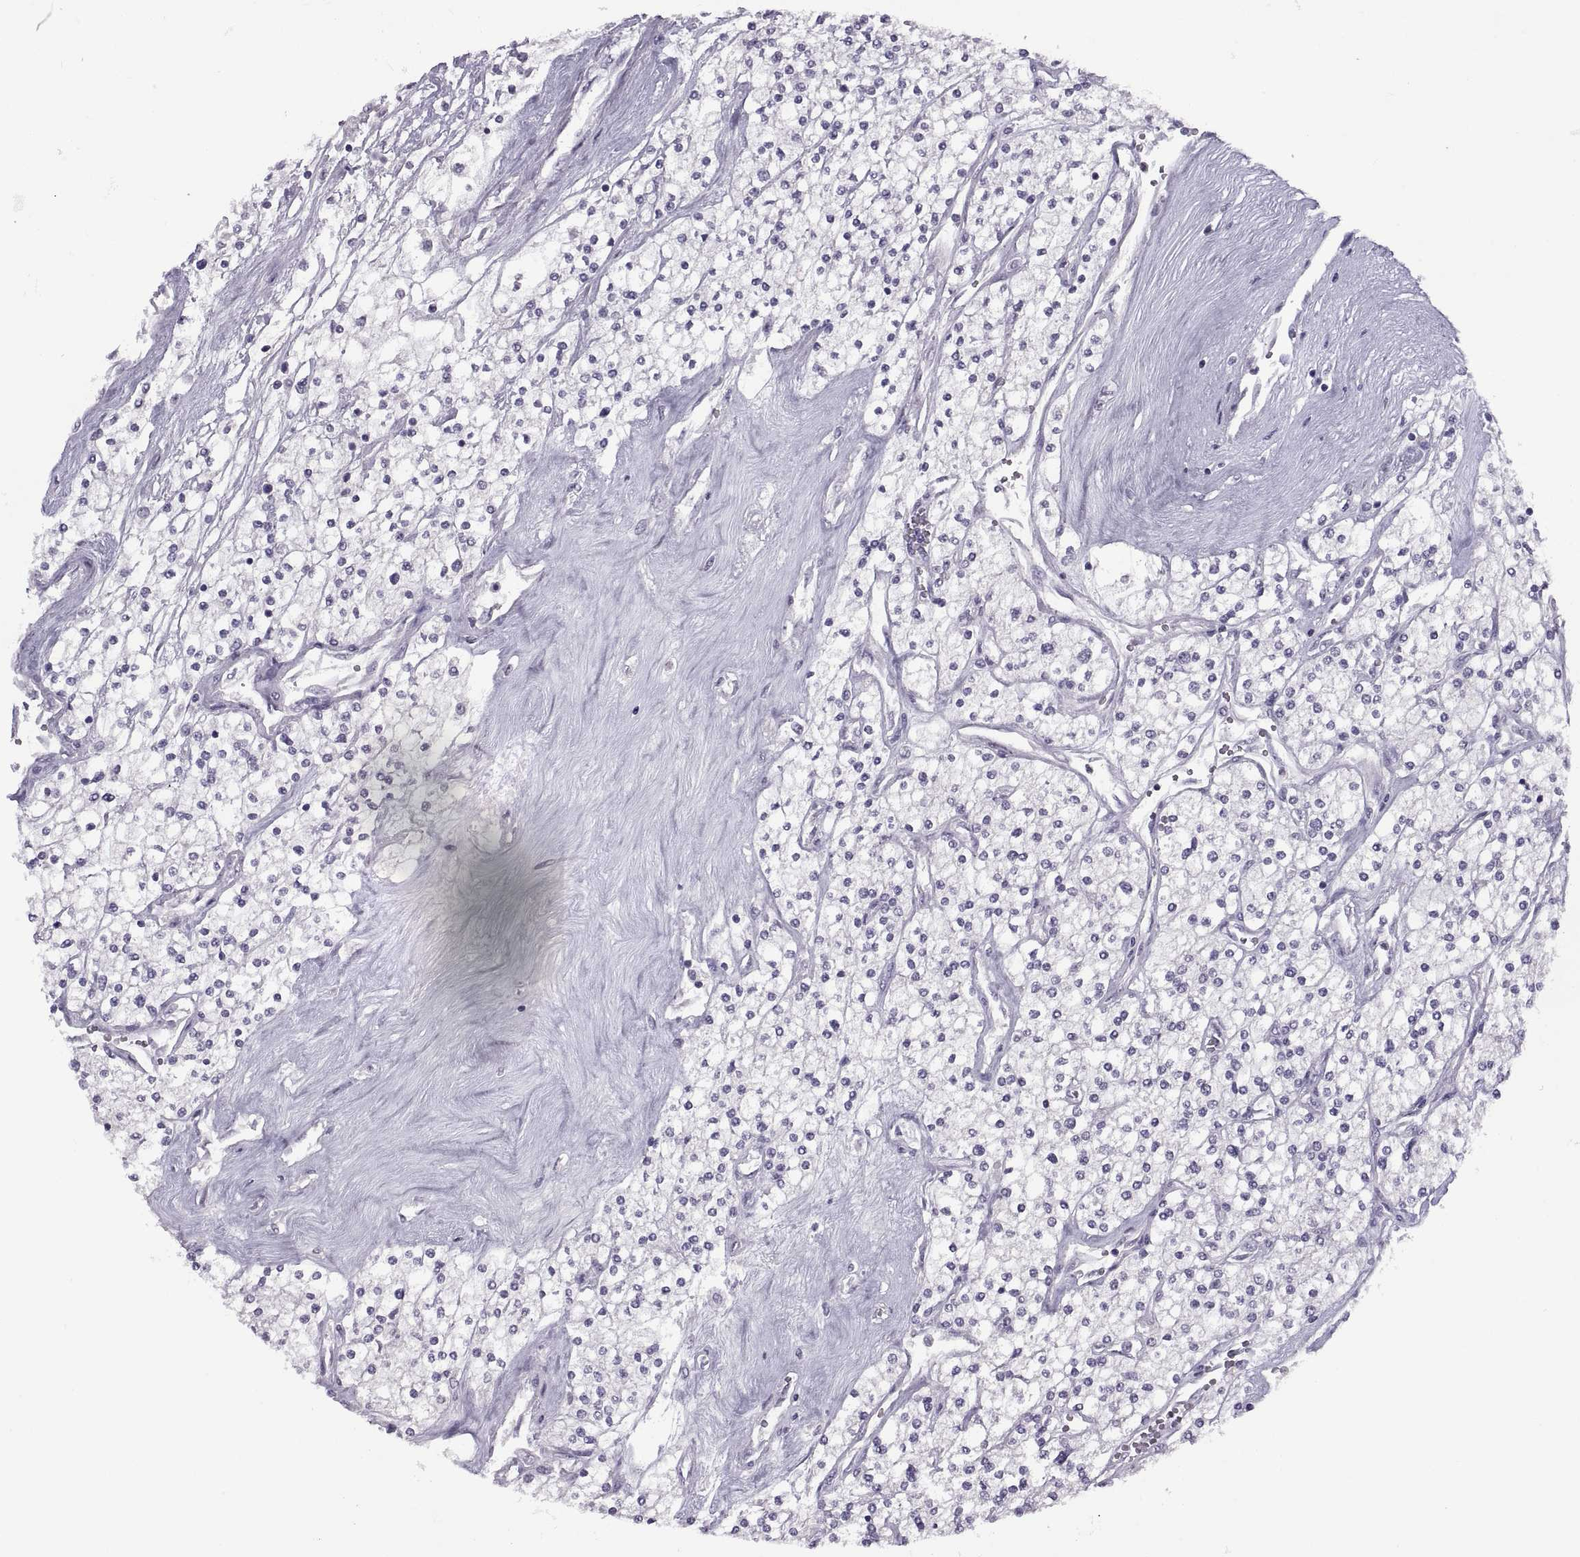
{"staining": {"intensity": "negative", "quantity": "none", "location": "none"}, "tissue": "renal cancer", "cell_type": "Tumor cells", "image_type": "cancer", "snomed": [{"axis": "morphology", "description": "Adenocarcinoma, NOS"}, {"axis": "topography", "description": "Kidney"}], "caption": "Histopathology image shows no significant protein staining in tumor cells of renal cancer.", "gene": "ASIC2", "patient": {"sex": "male", "age": 80}}